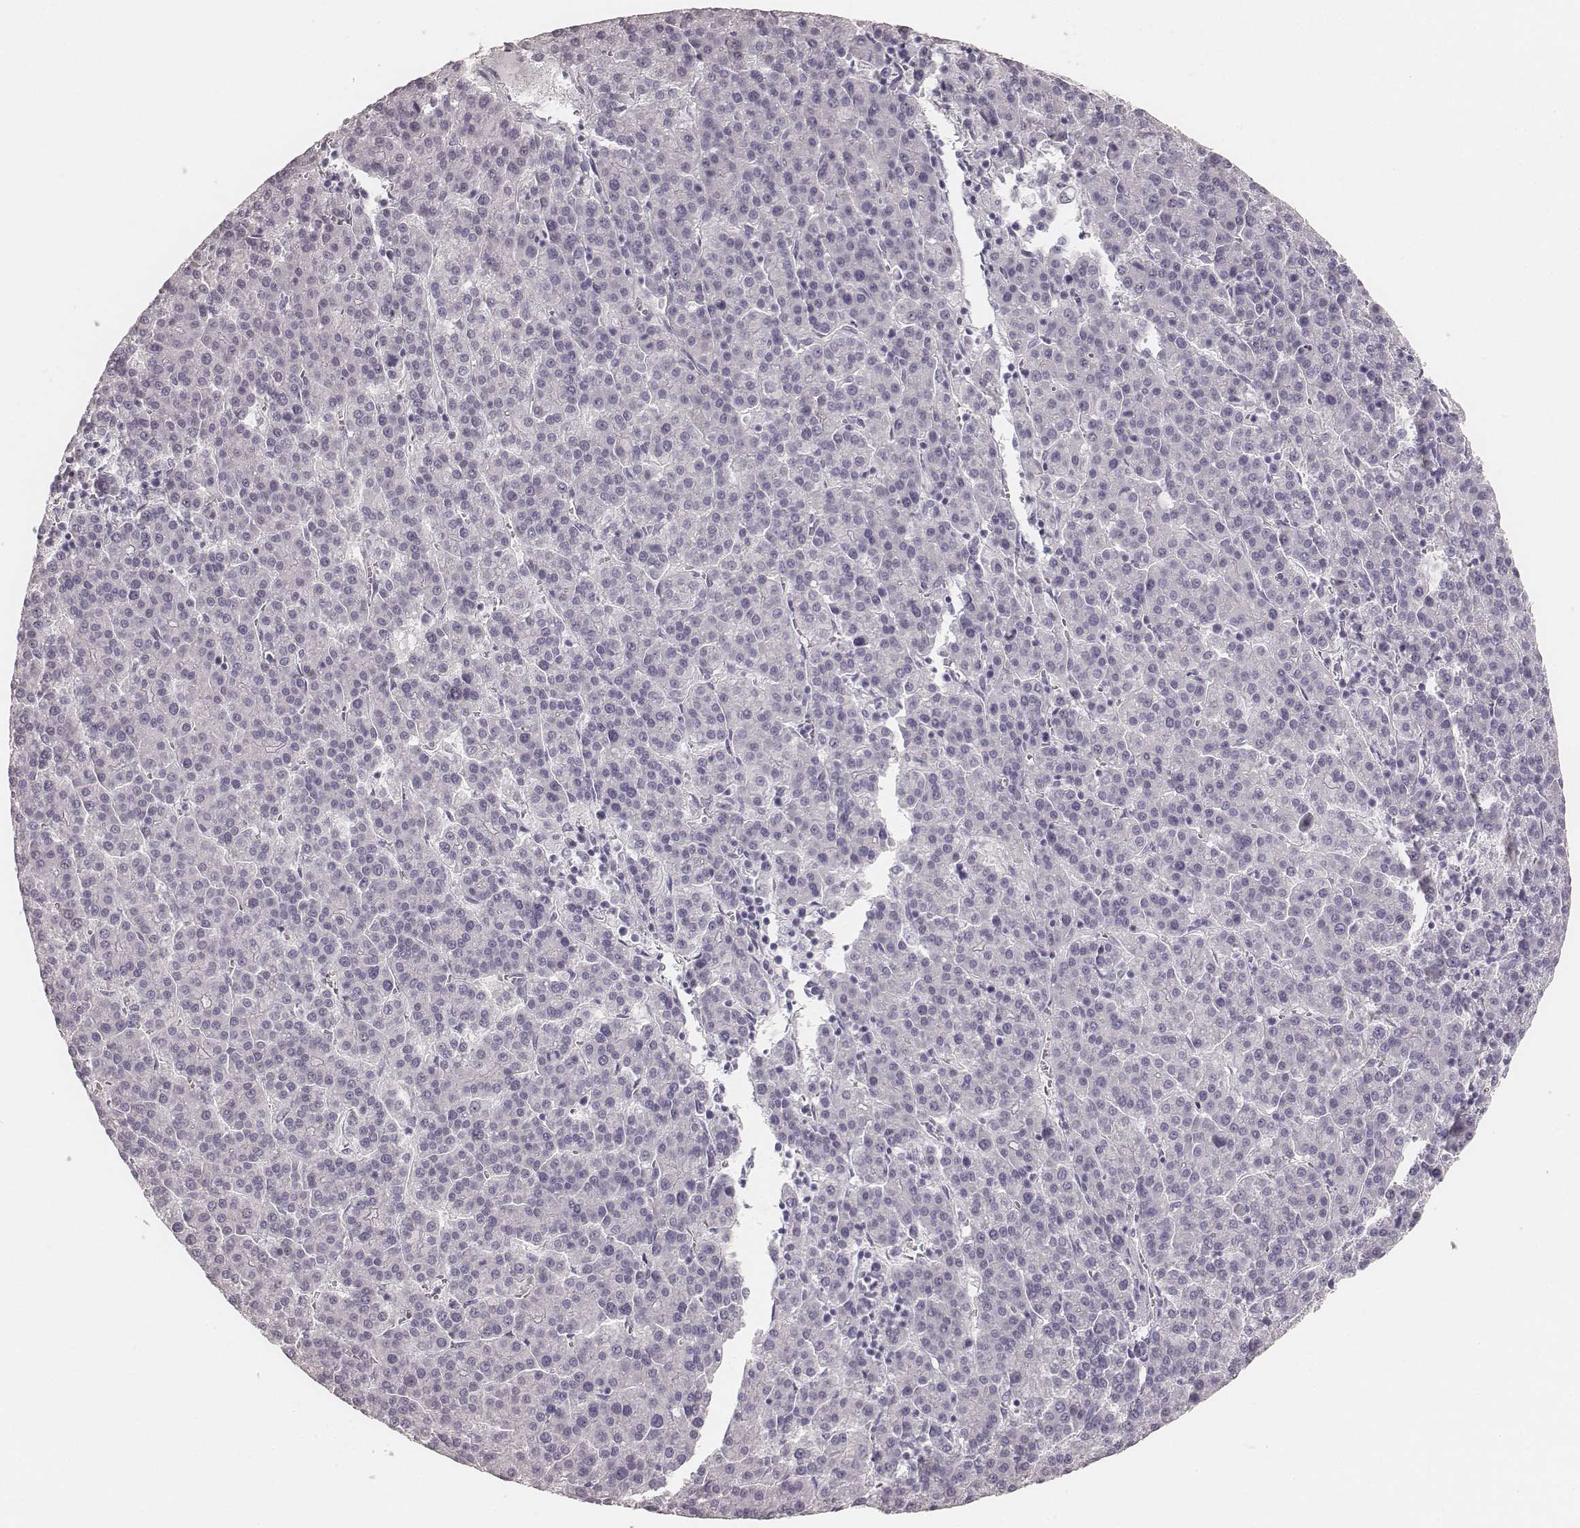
{"staining": {"intensity": "negative", "quantity": "none", "location": "none"}, "tissue": "liver cancer", "cell_type": "Tumor cells", "image_type": "cancer", "snomed": [{"axis": "morphology", "description": "Carcinoma, Hepatocellular, NOS"}, {"axis": "topography", "description": "Liver"}], "caption": "DAB (3,3'-diaminobenzidine) immunohistochemical staining of hepatocellular carcinoma (liver) exhibits no significant positivity in tumor cells. (Immunohistochemistry, brightfield microscopy, high magnification).", "gene": "KRT82", "patient": {"sex": "female", "age": 58}}